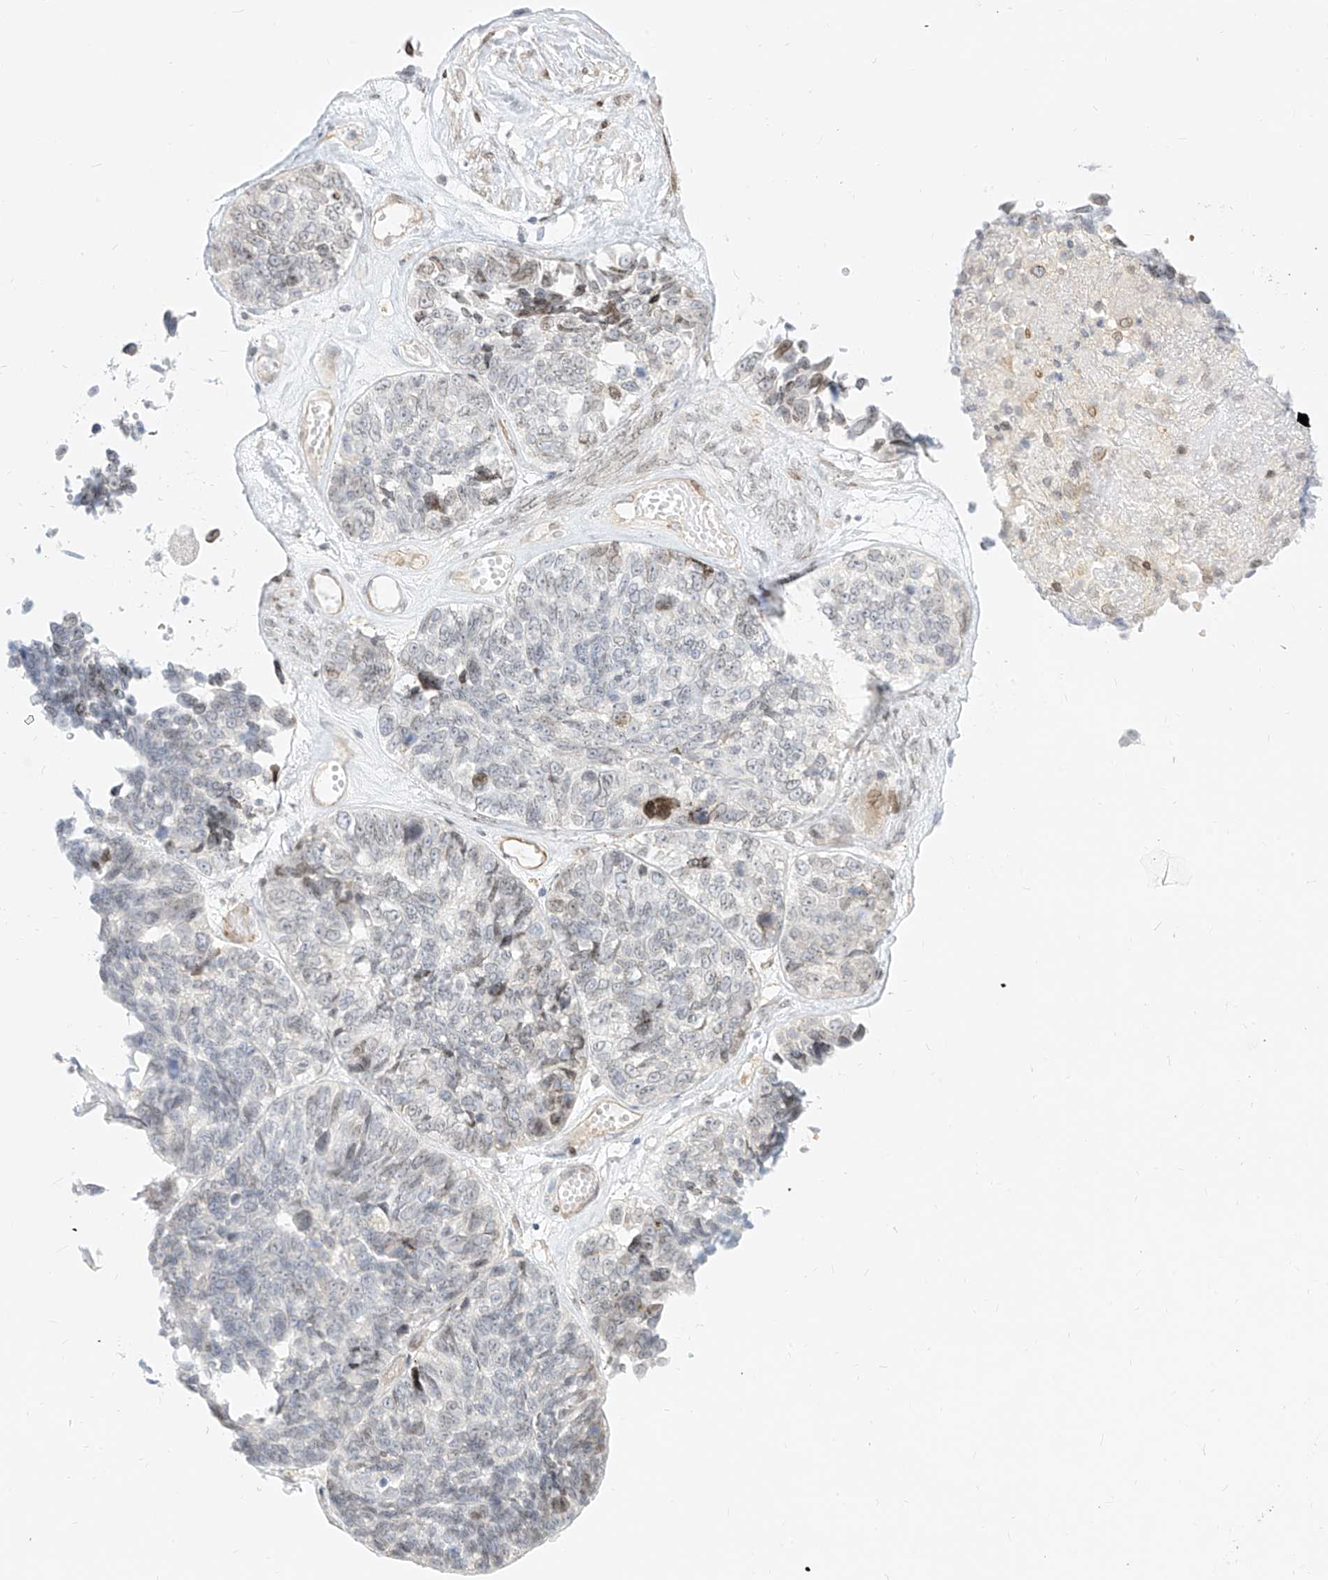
{"staining": {"intensity": "negative", "quantity": "none", "location": "none"}, "tissue": "ovarian cancer", "cell_type": "Tumor cells", "image_type": "cancer", "snomed": [{"axis": "morphology", "description": "Cystadenocarcinoma, serous, NOS"}, {"axis": "topography", "description": "Ovary"}], "caption": "Immunohistochemistry of ovarian cancer displays no positivity in tumor cells.", "gene": "NHSL1", "patient": {"sex": "female", "age": 79}}